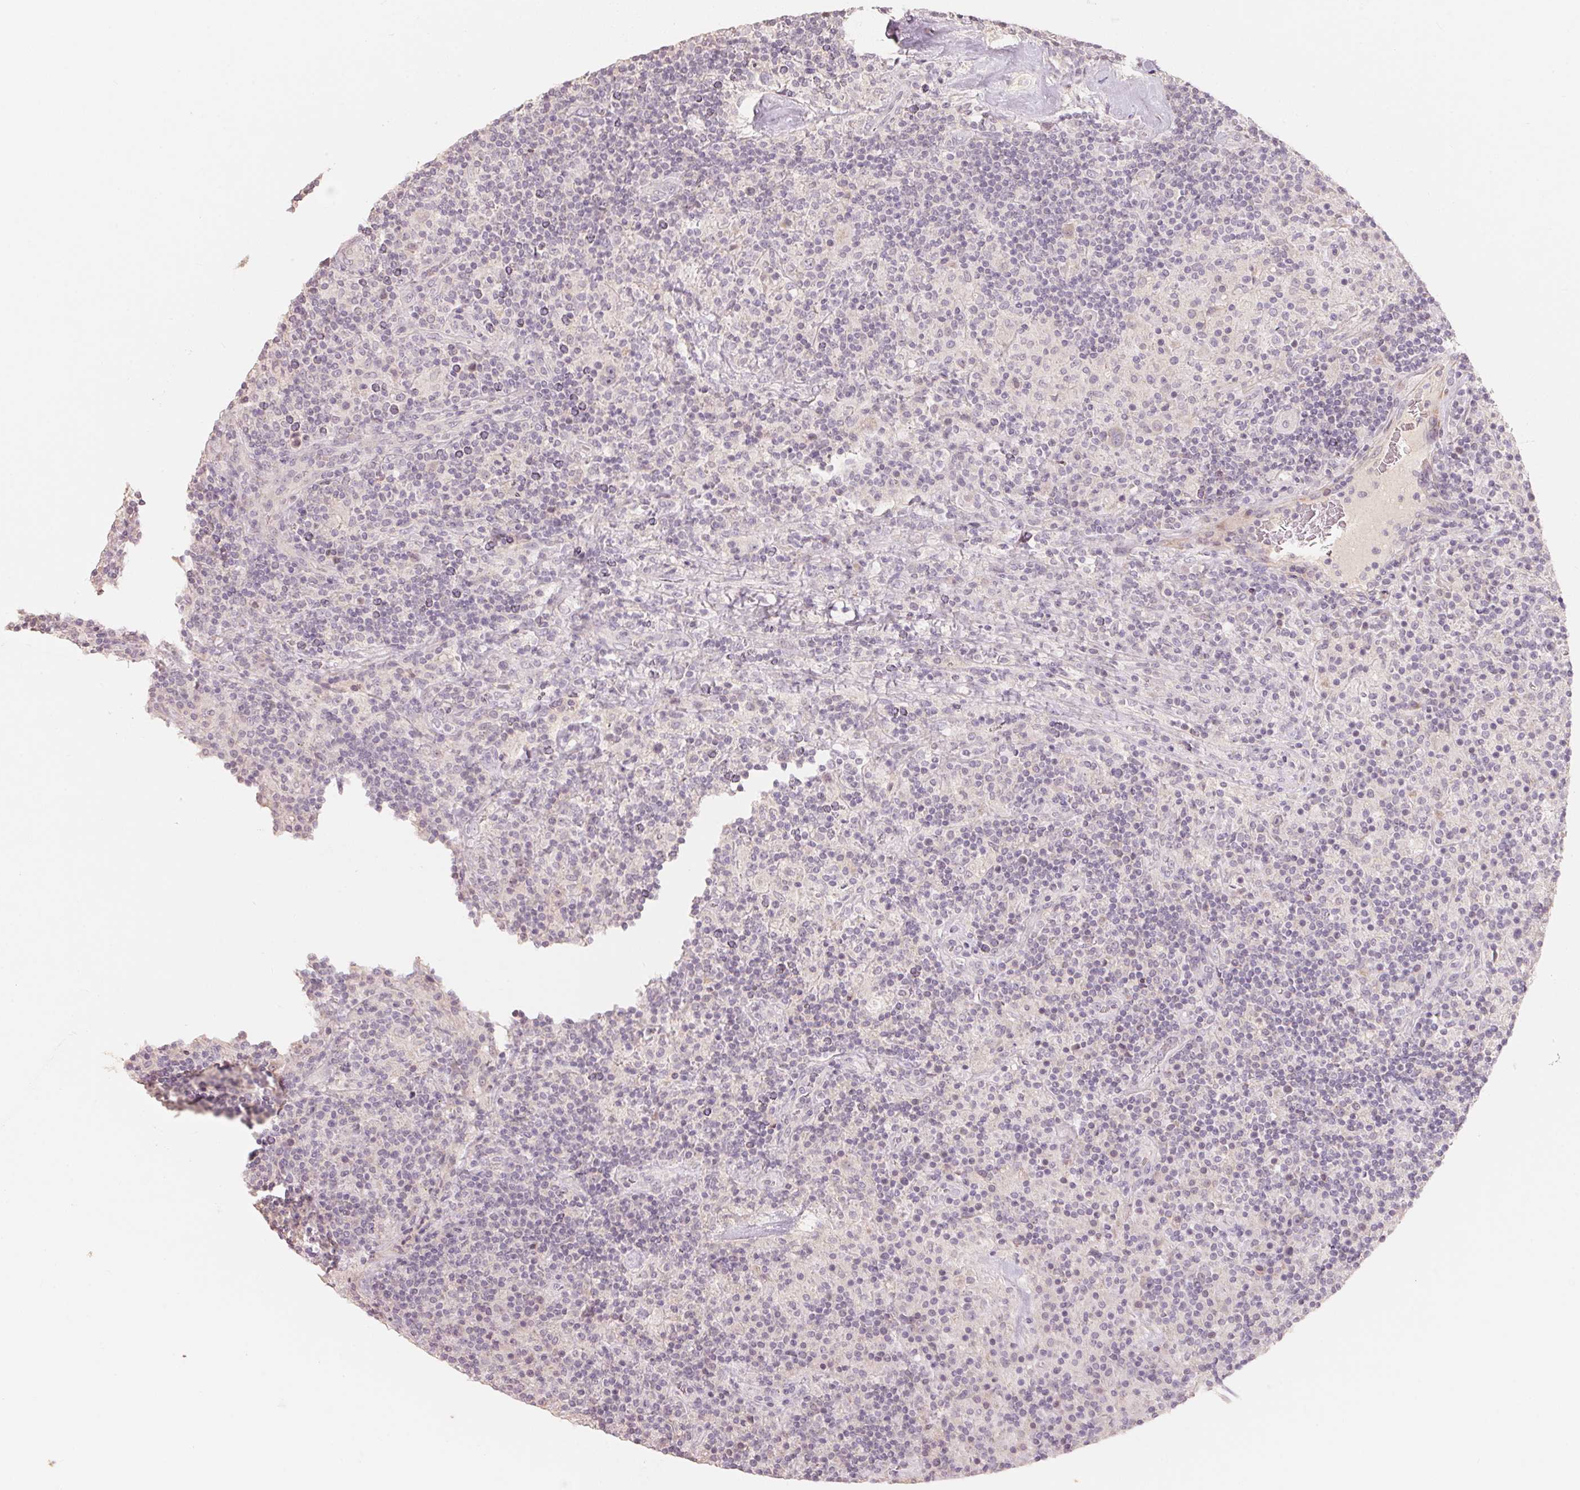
{"staining": {"intensity": "negative", "quantity": "none", "location": "none"}, "tissue": "lymphoma", "cell_type": "Tumor cells", "image_type": "cancer", "snomed": [{"axis": "morphology", "description": "Hodgkin's disease, NOS"}, {"axis": "topography", "description": "Lymph node"}], "caption": "A high-resolution histopathology image shows IHC staining of Hodgkin's disease, which displays no significant expression in tumor cells. (DAB (3,3'-diaminobenzidine) immunohistochemistry (IHC) with hematoxylin counter stain).", "gene": "TP53AIP1", "patient": {"sex": "male", "age": 70}}